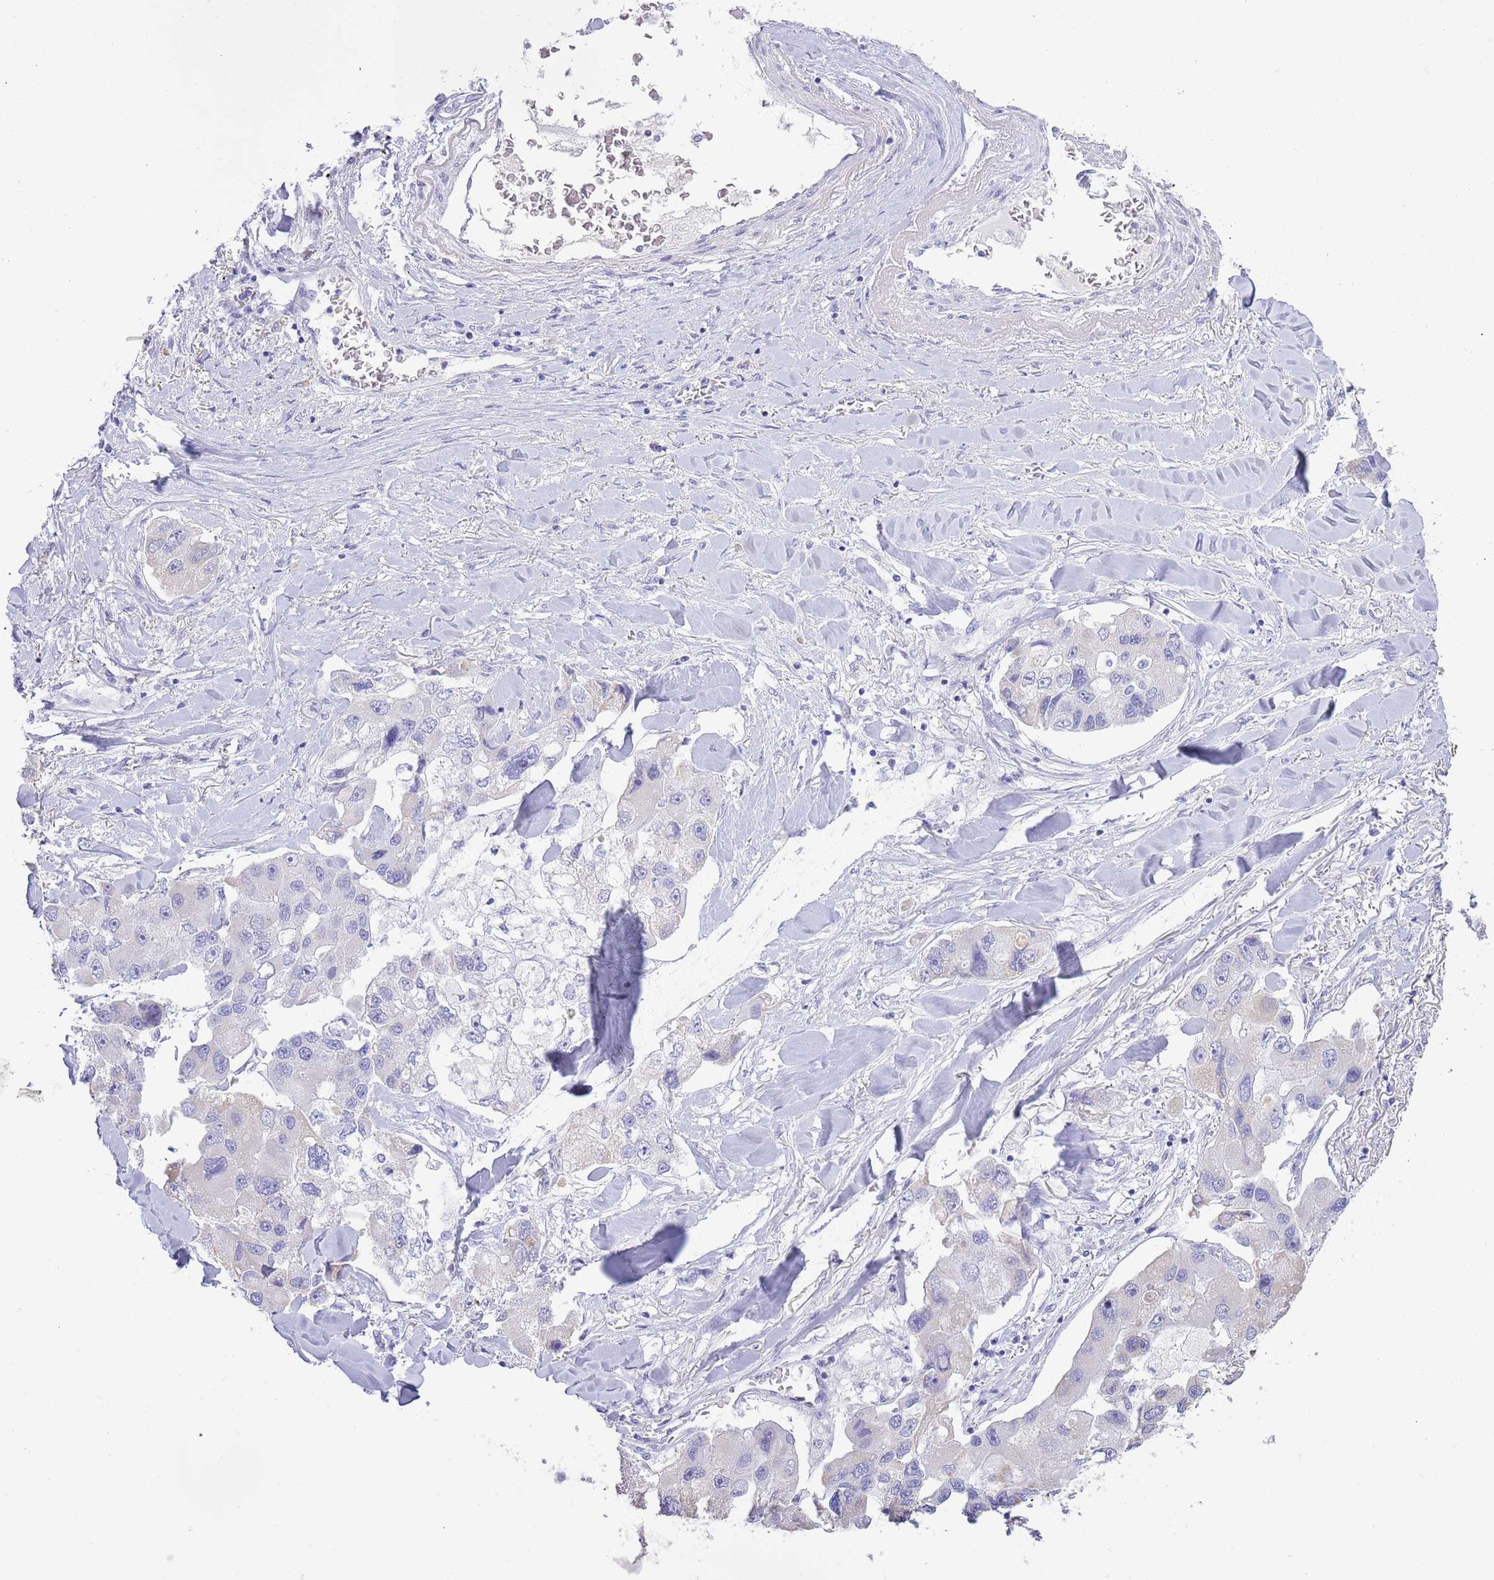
{"staining": {"intensity": "negative", "quantity": "none", "location": "none"}, "tissue": "lung cancer", "cell_type": "Tumor cells", "image_type": "cancer", "snomed": [{"axis": "morphology", "description": "Adenocarcinoma, NOS"}, {"axis": "topography", "description": "Lung"}], "caption": "This histopathology image is of lung cancer stained with immunohistochemistry (IHC) to label a protein in brown with the nuclei are counter-stained blue. There is no expression in tumor cells. The staining is performed using DAB brown chromogen with nuclei counter-stained in using hematoxylin.", "gene": "ACR", "patient": {"sex": "female", "age": 54}}